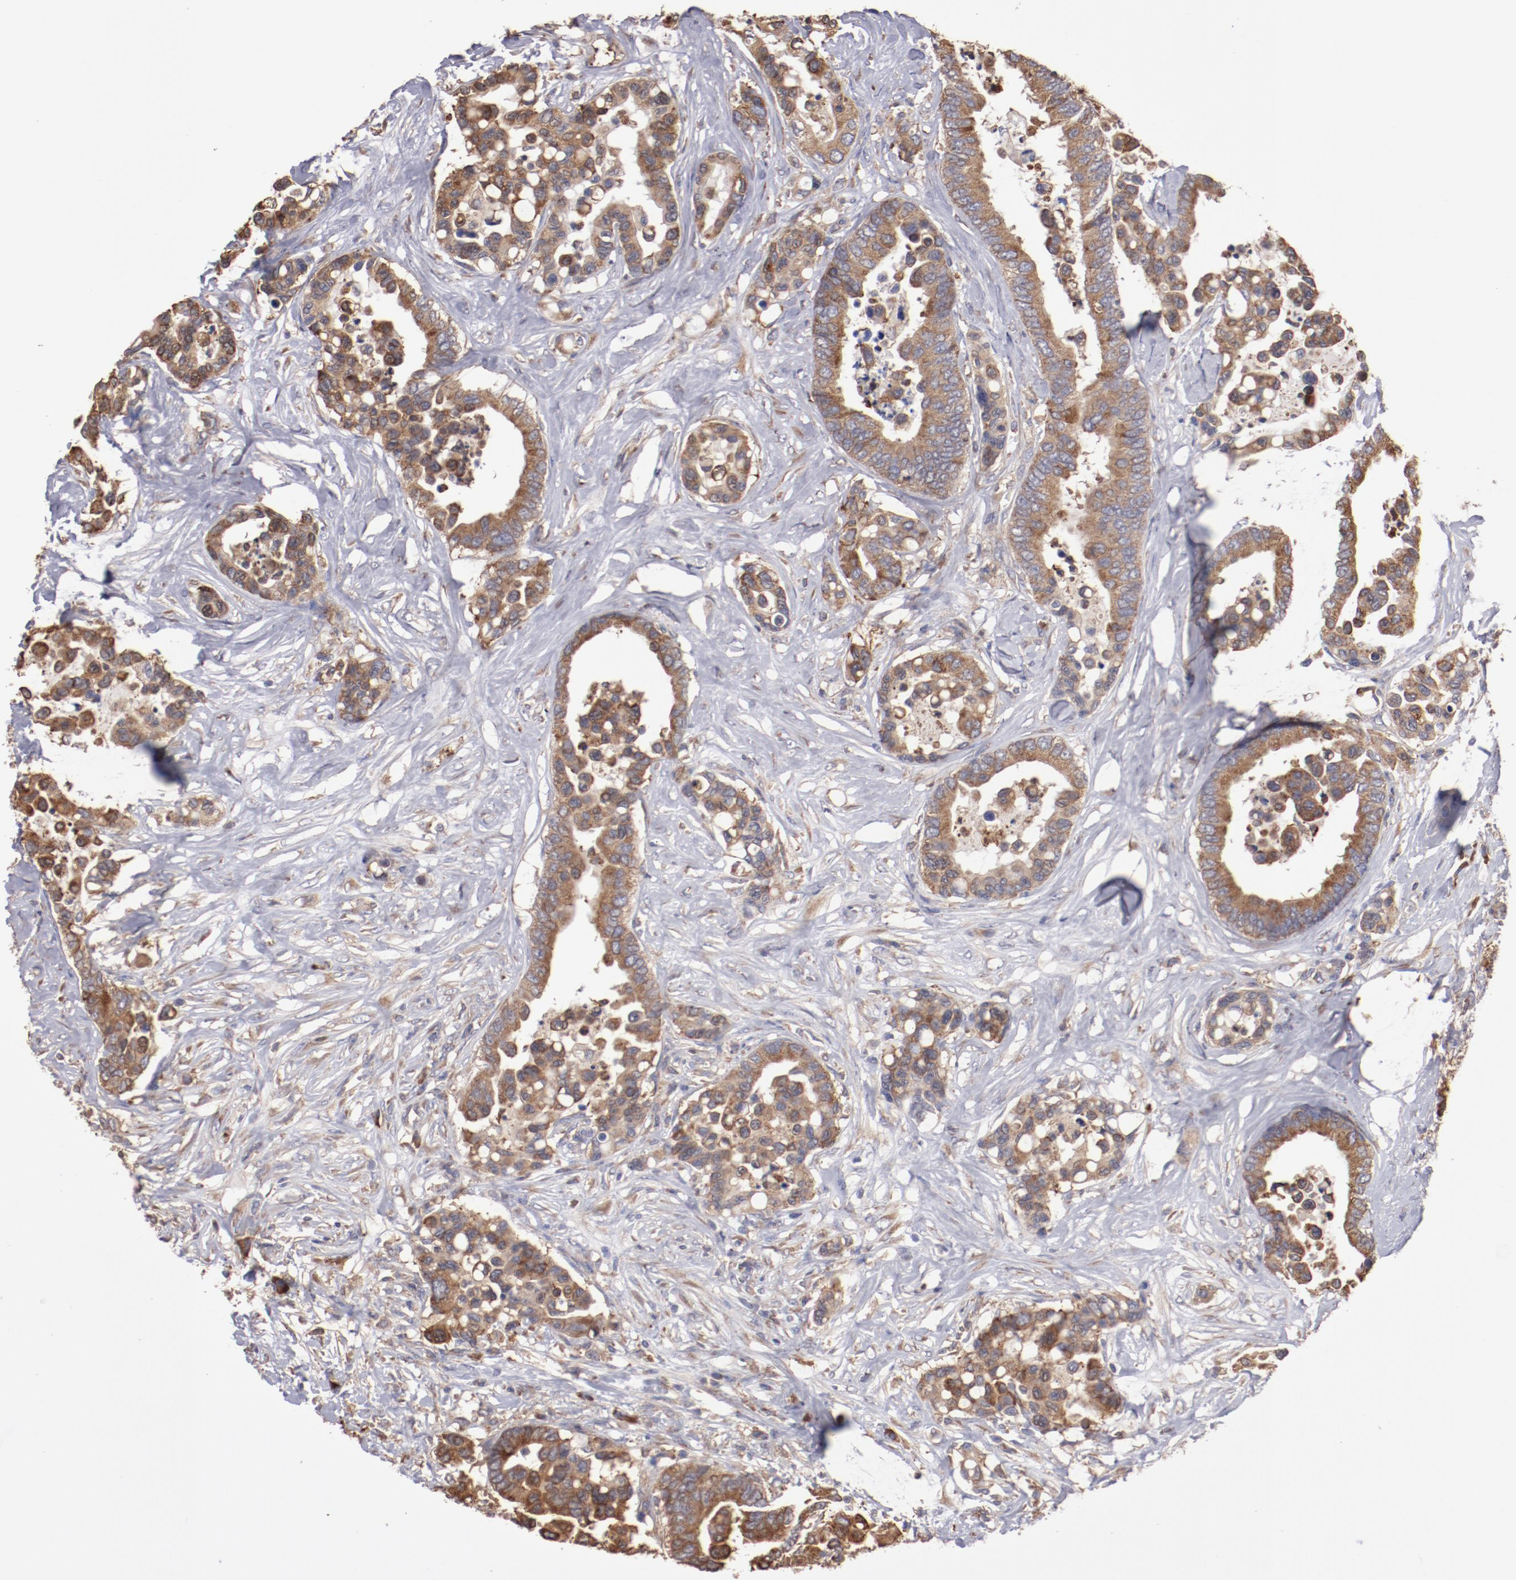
{"staining": {"intensity": "moderate", "quantity": ">75%", "location": "cytoplasmic/membranous"}, "tissue": "colorectal cancer", "cell_type": "Tumor cells", "image_type": "cancer", "snomed": [{"axis": "morphology", "description": "Adenocarcinoma, NOS"}, {"axis": "topography", "description": "Colon"}], "caption": "Immunohistochemistry (IHC) micrograph of human colorectal cancer stained for a protein (brown), which reveals medium levels of moderate cytoplasmic/membranous staining in about >75% of tumor cells.", "gene": "NFKBIE", "patient": {"sex": "male", "age": 82}}